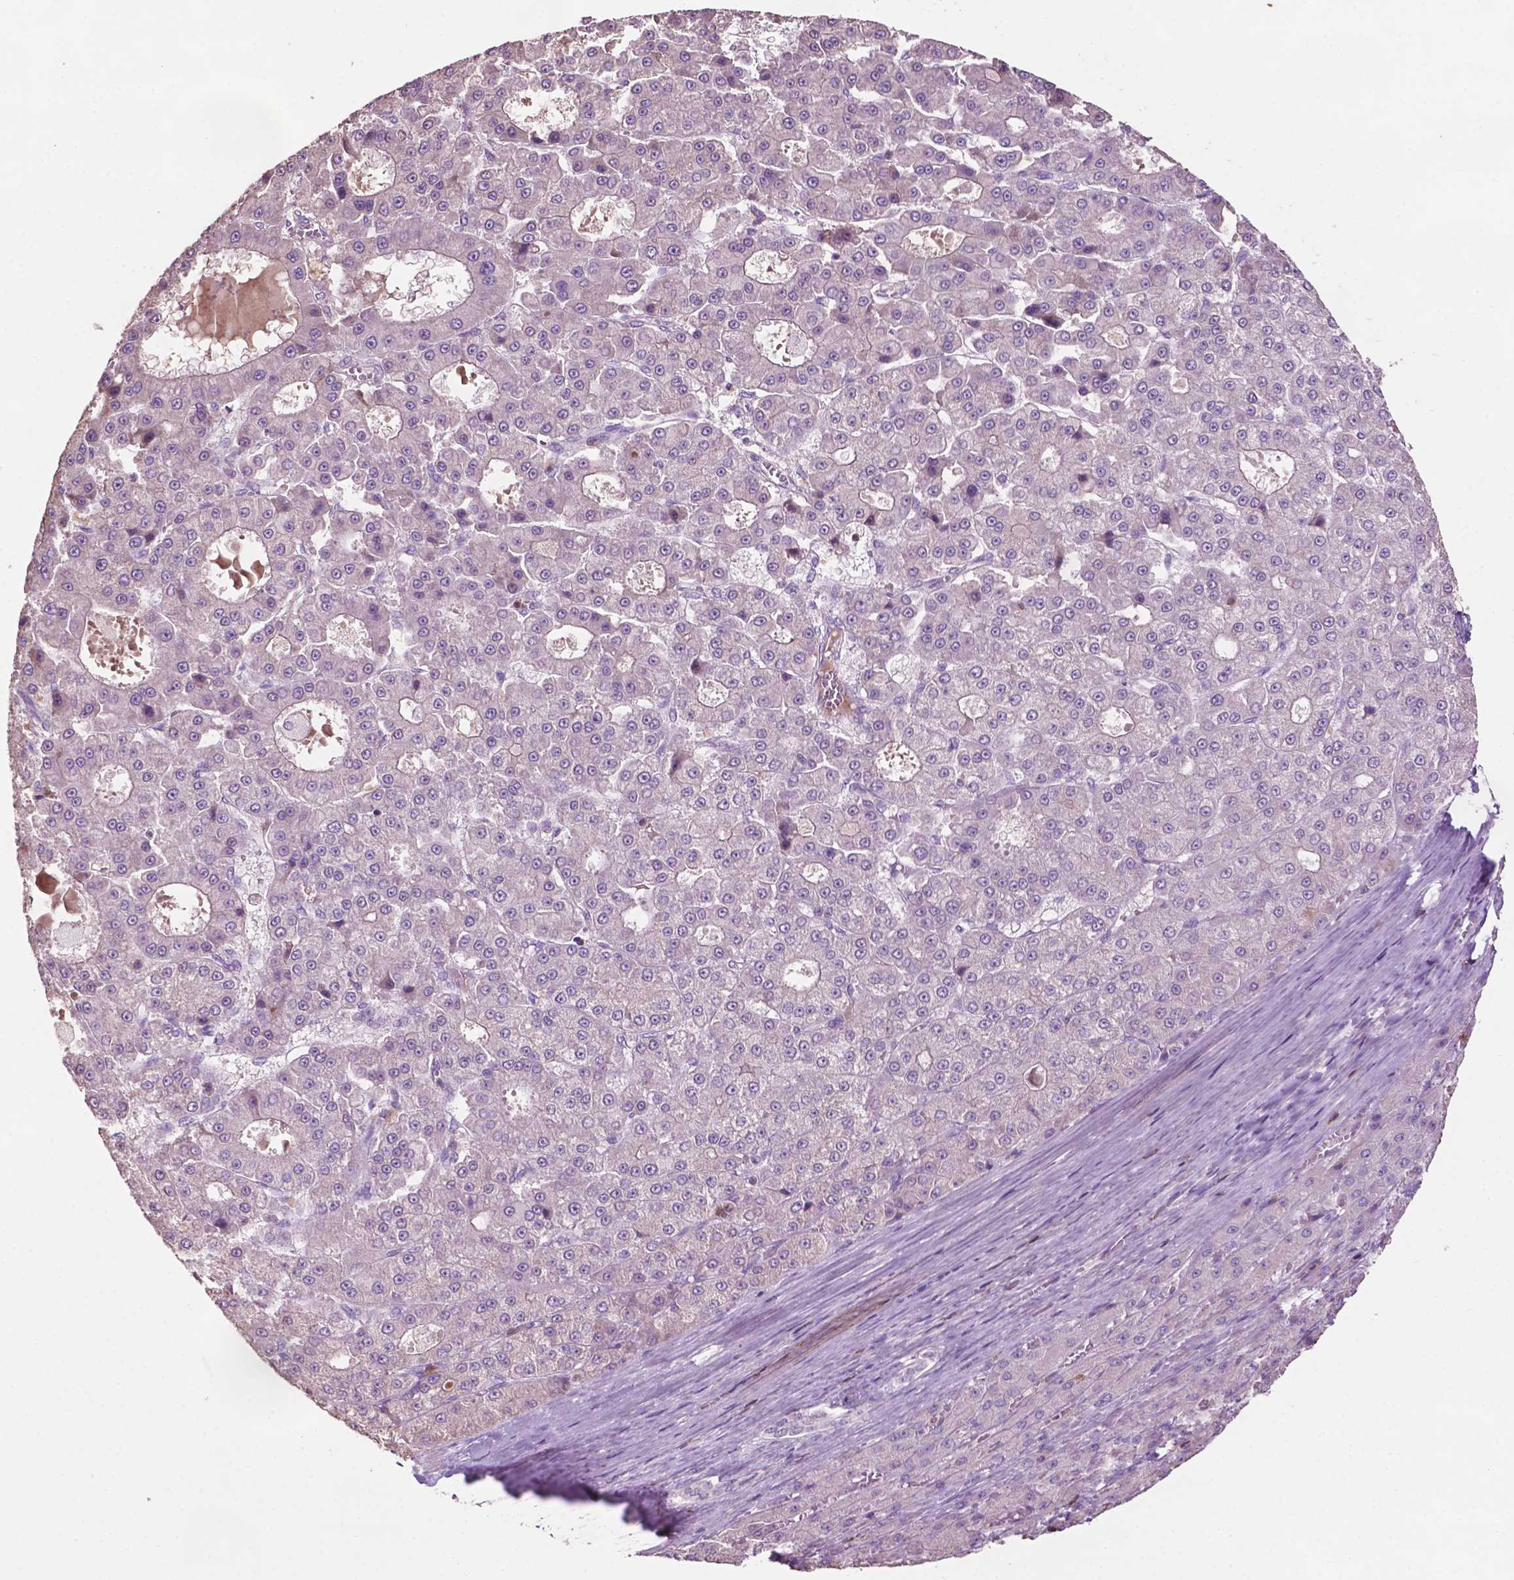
{"staining": {"intensity": "negative", "quantity": "none", "location": "none"}, "tissue": "liver cancer", "cell_type": "Tumor cells", "image_type": "cancer", "snomed": [{"axis": "morphology", "description": "Carcinoma, Hepatocellular, NOS"}, {"axis": "topography", "description": "Liver"}], "caption": "High magnification brightfield microscopy of liver cancer (hepatocellular carcinoma) stained with DAB (brown) and counterstained with hematoxylin (blue): tumor cells show no significant staining.", "gene": "TBC1D10C", "patient": {"sex": "male", "age": 70}}